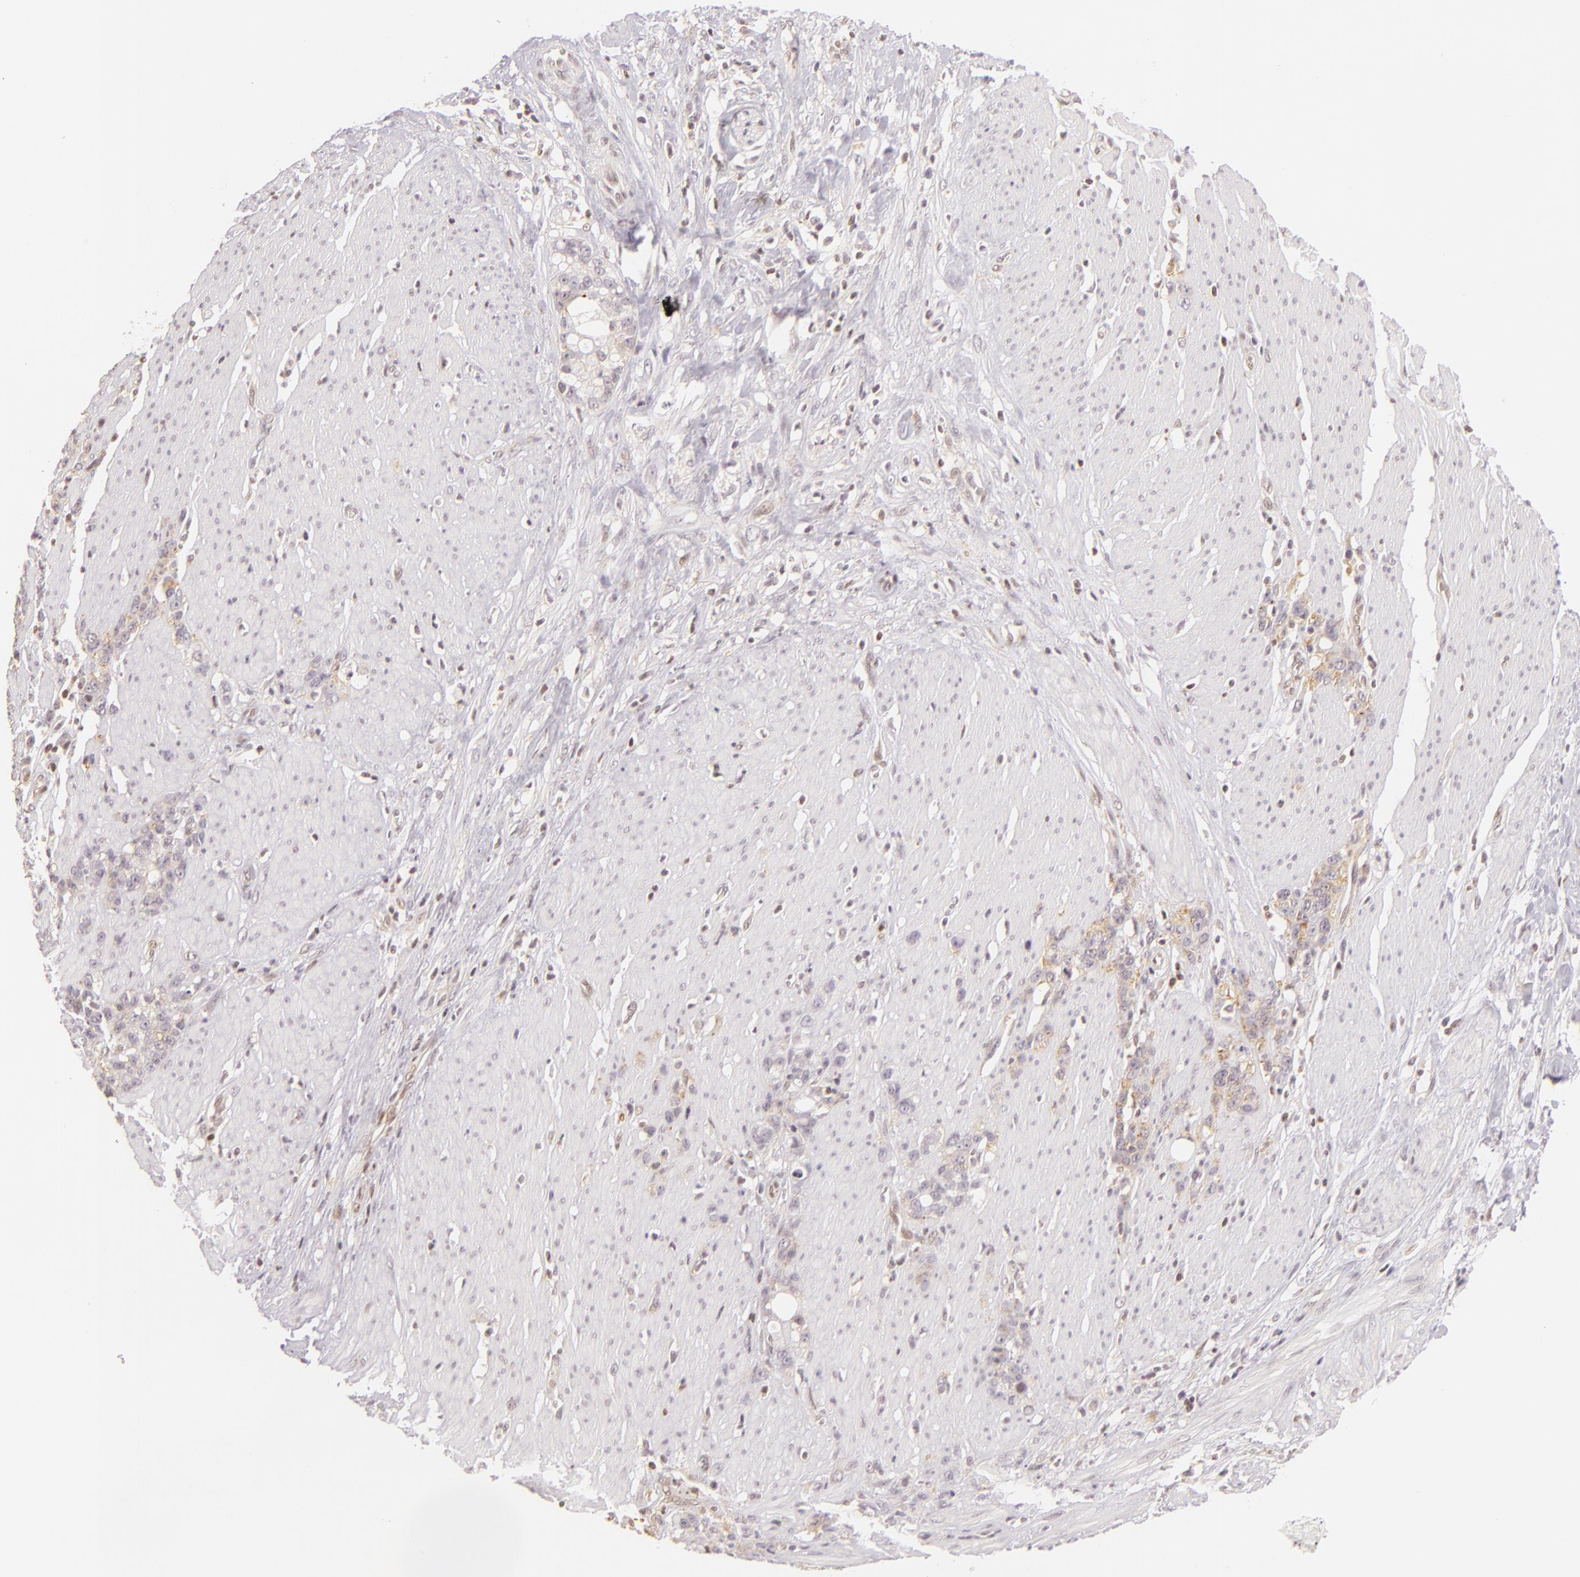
{"staining": {"intensity": "weak", "quantity": "<25%", "location": "cytoplasmic/membranous"}, "tissue": "stomach cancer", "cell_type": "Tumor cells", "image_type": "cancer", "snomed": [{"axis": "morphology", "description": "Adenocarcinoma, NOS"}, {"axis": "topography", "description": "Stomach, lower"}], "caption": "Stomach cancer (adenocarcinoma) was stained to show a protein in brown. There is no significant positivity in tumor cells. The staining is performed using DAB brown chromogen with nuclei counter-stained in using hematoxylin.", "gene": "IMPDH1", "patient": {"sex": "male", "age": 88}}